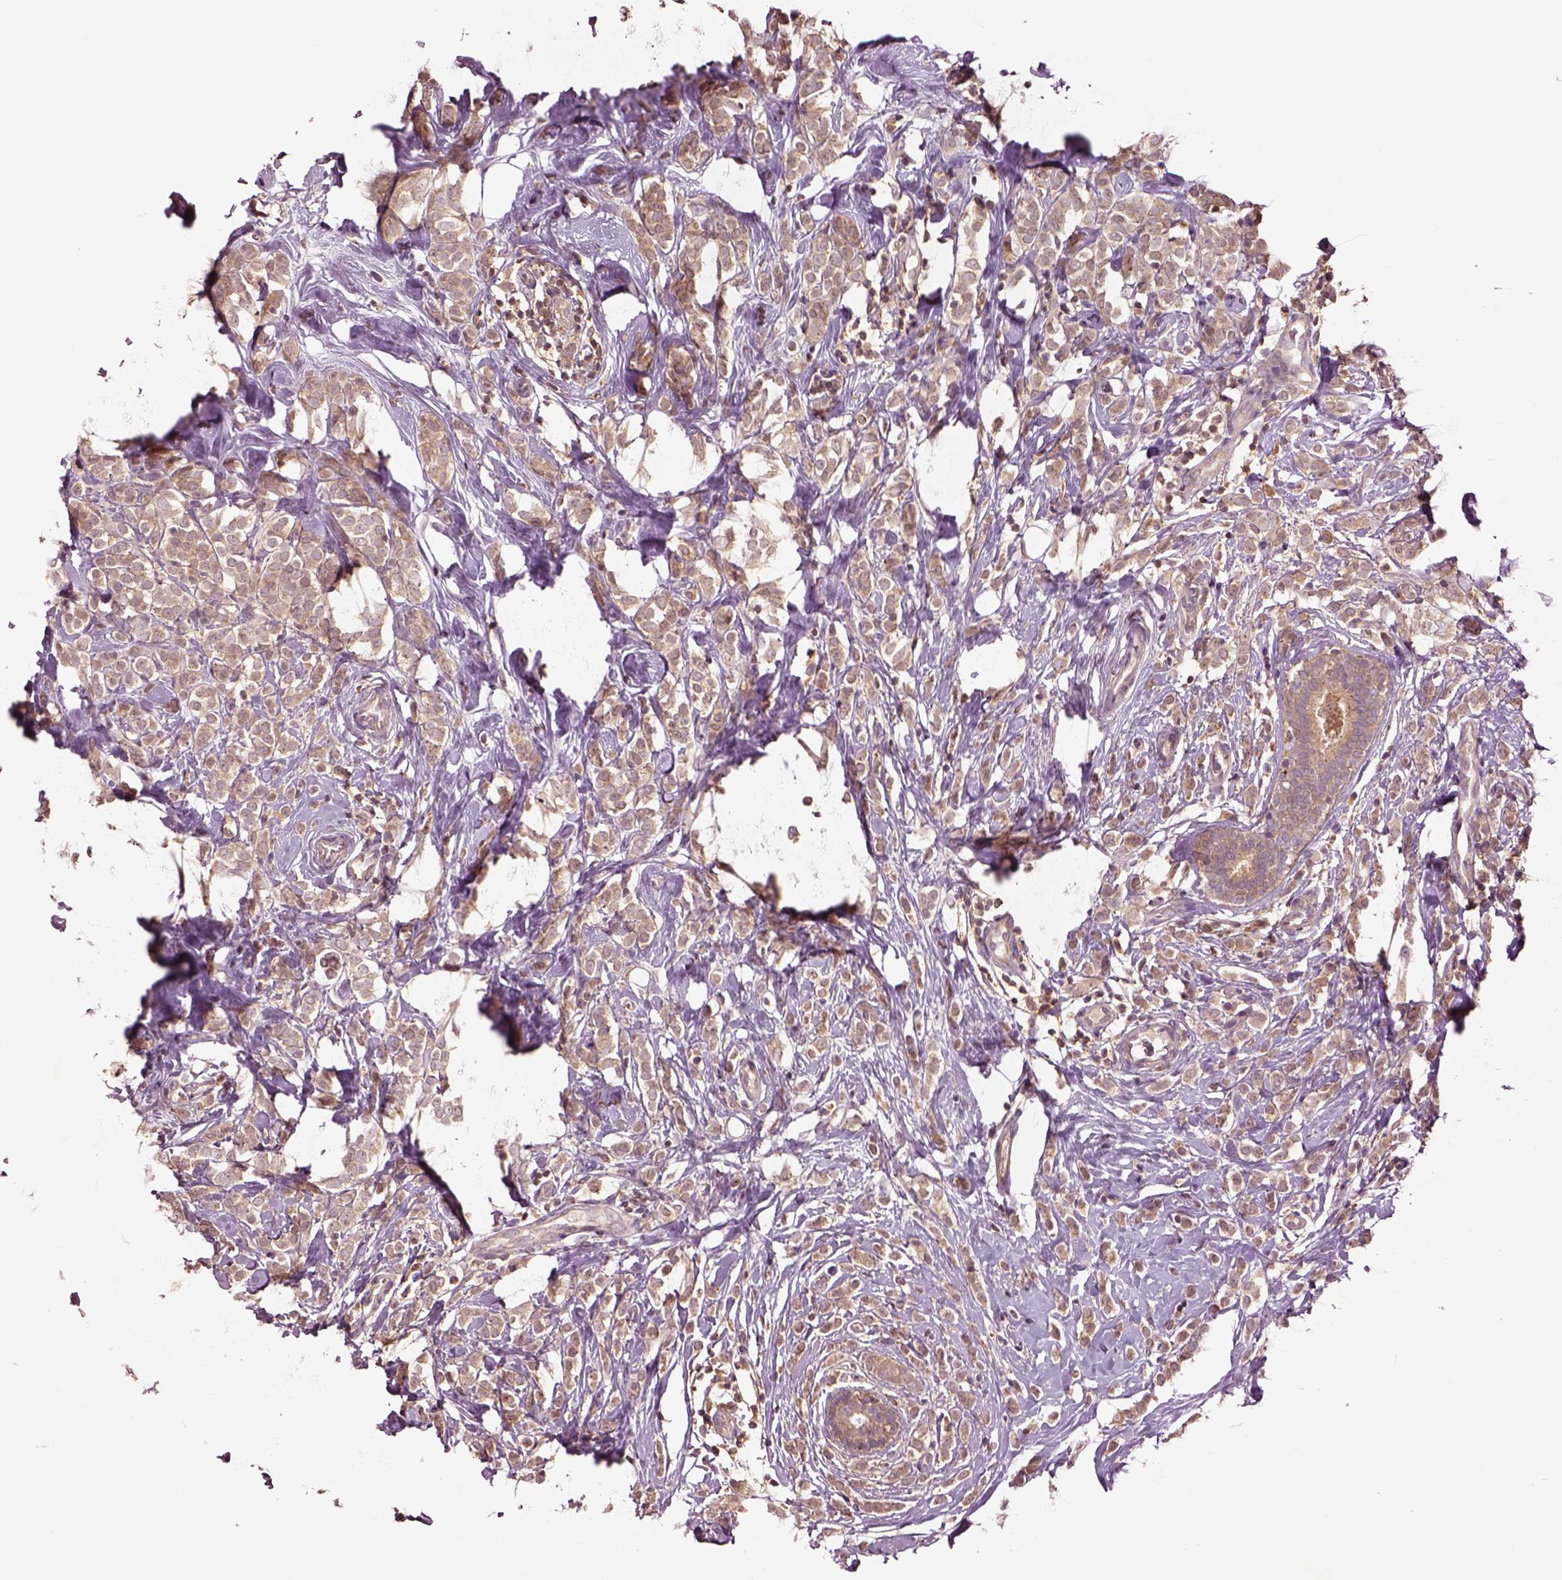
{"staining": {"intensity": "weak", "quantity": ">75%", "location": "cytoplasmic/membranous"}, "tissue": "breast cancer", "cell_type": "Tumor cells", "image_type": "cancer", "snomed": [{"axis": "morphology", "description": "Lobular carcinoma"}, {"axis": "topography", "description": "Breast"}], "caption": "An immunohistochemistry image of neoplastic tissue is shown. Protein staining in brown labels weak cytoplasmic/membranous positivity in breast lobular carcinoma within tumor cells.", "gene": "MTHFS", "patient": {"sex": "female", "age": 49}}